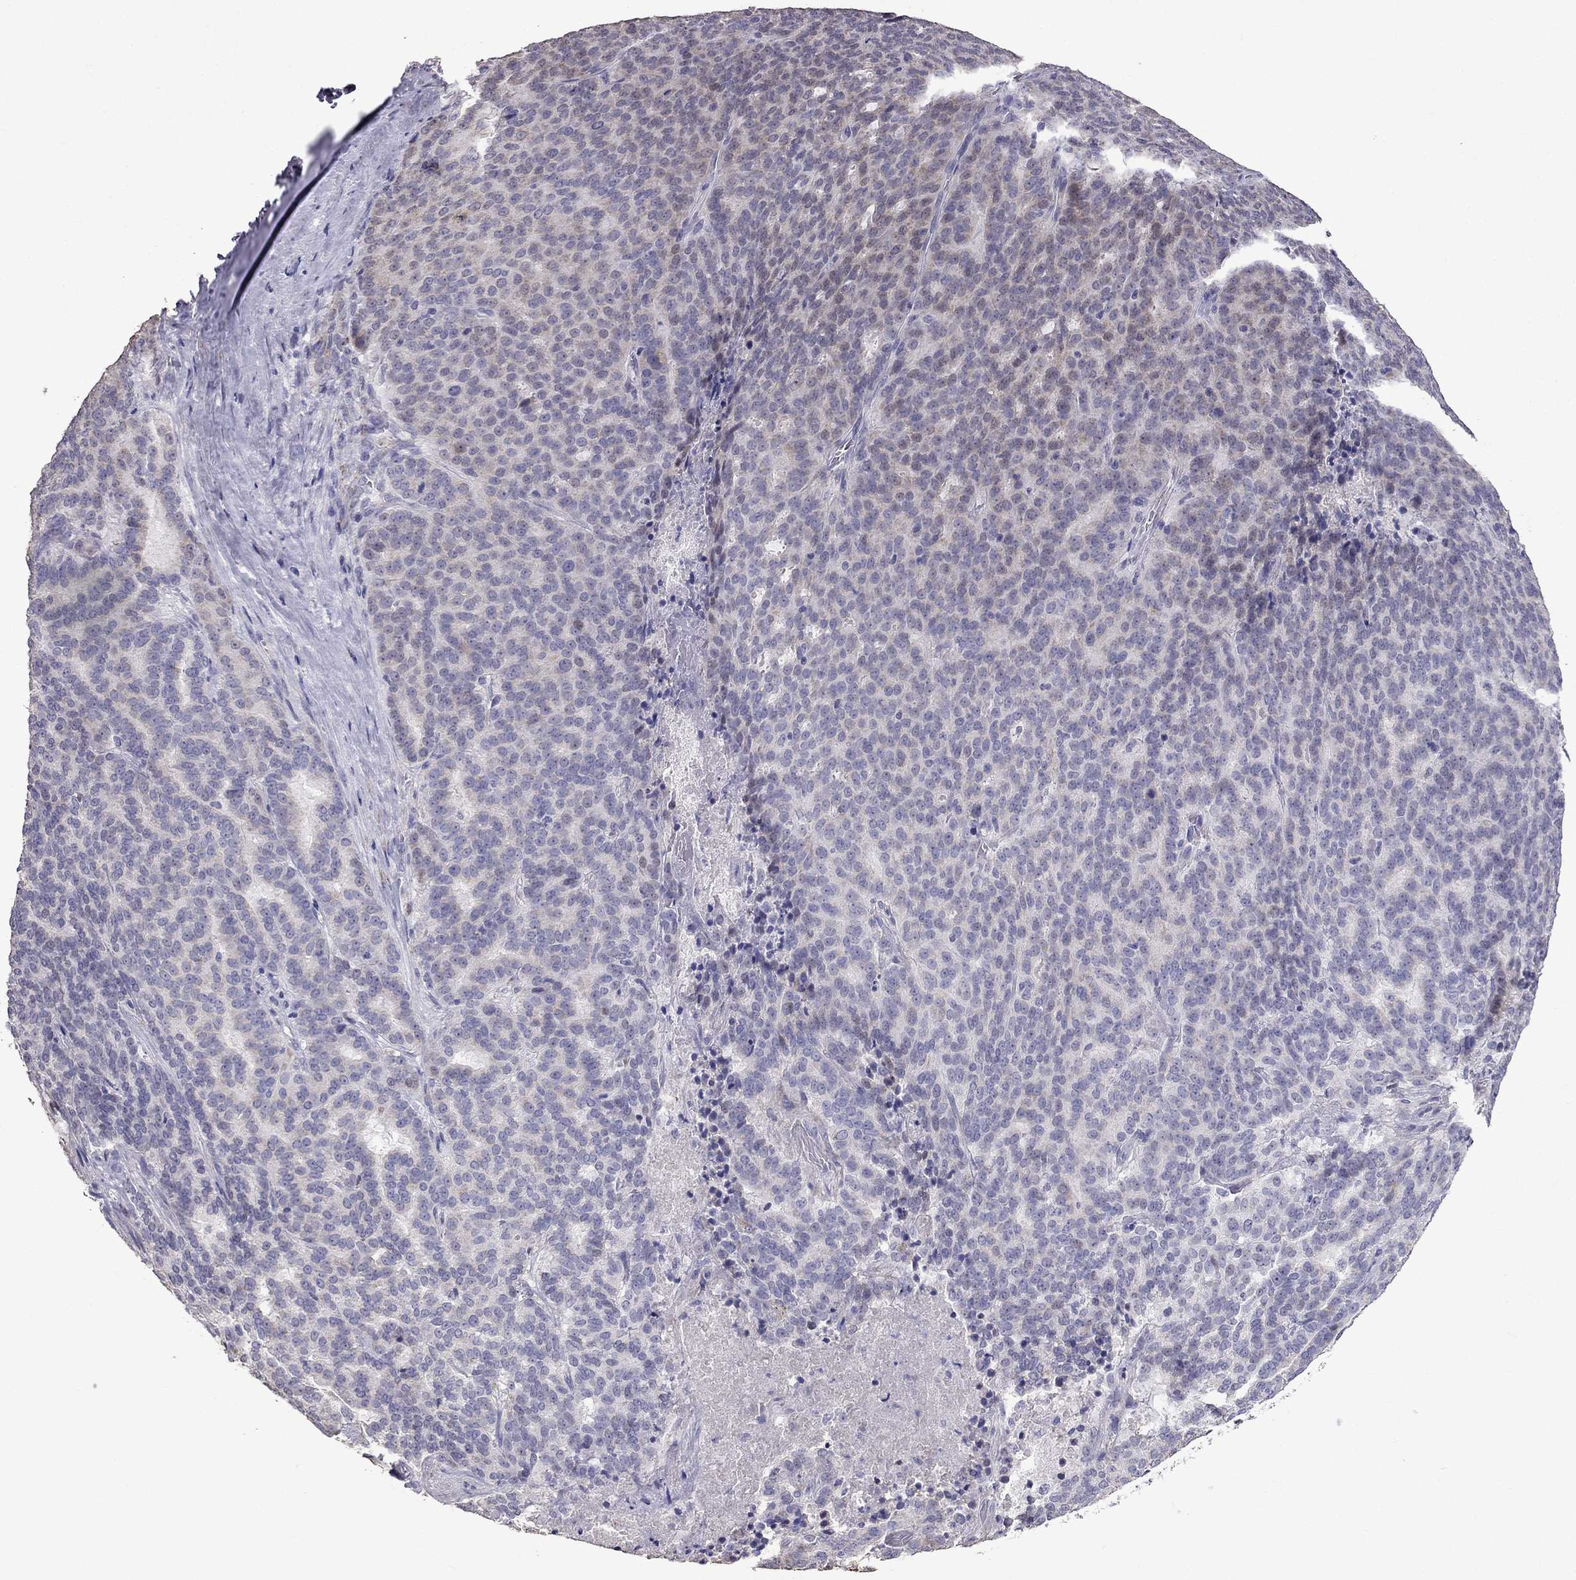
{"staining": {"intensity": "negative", "quantity": "none", "location": "none"}, "tissue": "liver cancer", "cell_type": "Tumor cells", "image_type": "cancer", "snomed": [{"axis": "morphology", "description": "Cholangiocarcinoma"}, {"axis": "topography", "description": "Liver"}], "caption": "Tumor cells show no significant protein positivity in liver cancer. (DAB IHC with hematoxylin counter stain).", "gene": "AK5", "patient": {"sex": "female", "age": 47}}